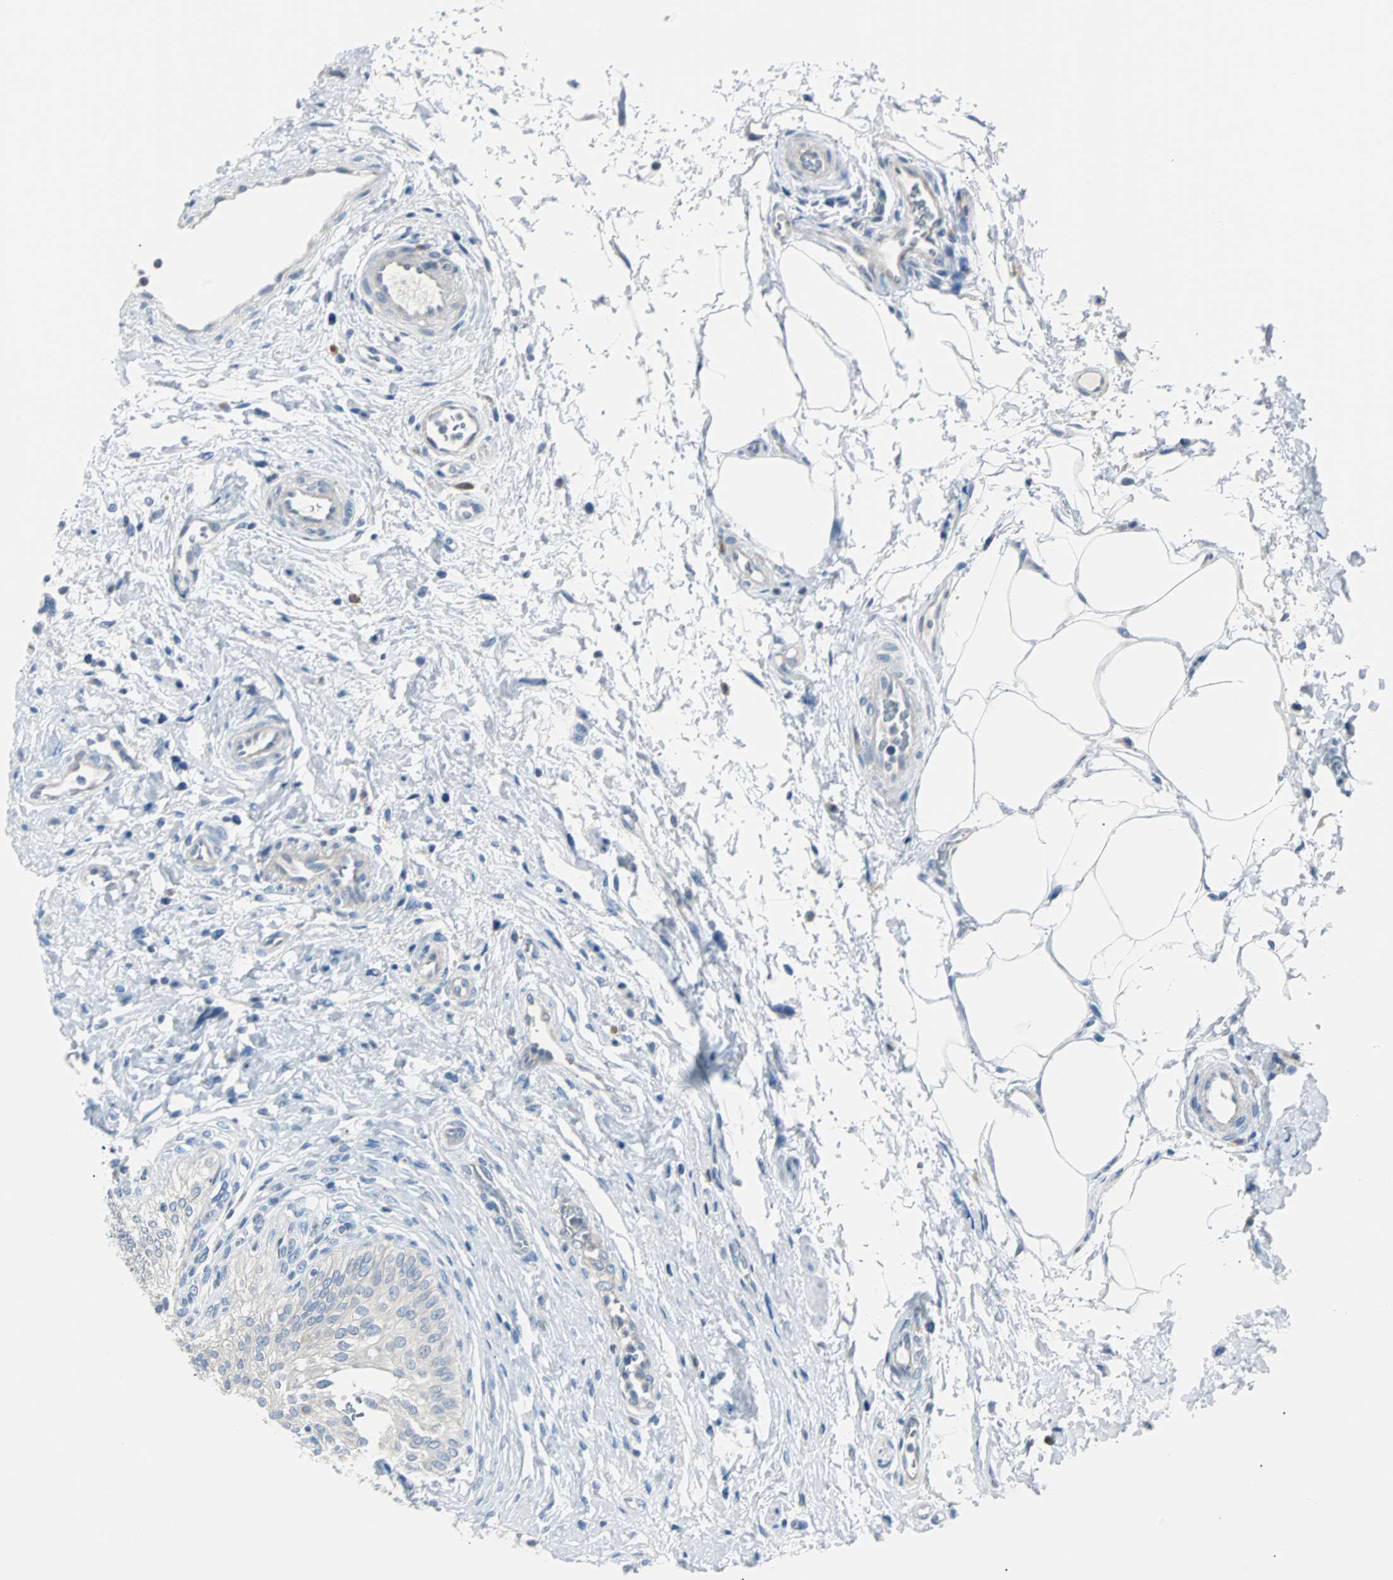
{"staining": {"intensity": "weak", "quantity": "25%-75%", "location": "cytoplasmic/membranous"}, "tissue": "urinary bladder", "cell_type": "Urothelial cells", "image_type": "normal", "snomed": [{"axis": "morphology", "description": "Normal tissue, NOS"}, {"axis": "morphology", "description": "Urothelial carcinoma, High grade"}, {"axis": "topography", "description": "Urinary bladder"}], "caption": "An immunohistochemistry histopathology image of benign tissue is shown. Protein staining in brown labels weak cytoplasmic/membranous positivity in urinary bladder within urothelial cells.", "gene": "RASA1", "patient": {"sex": "male", "age": 46}}